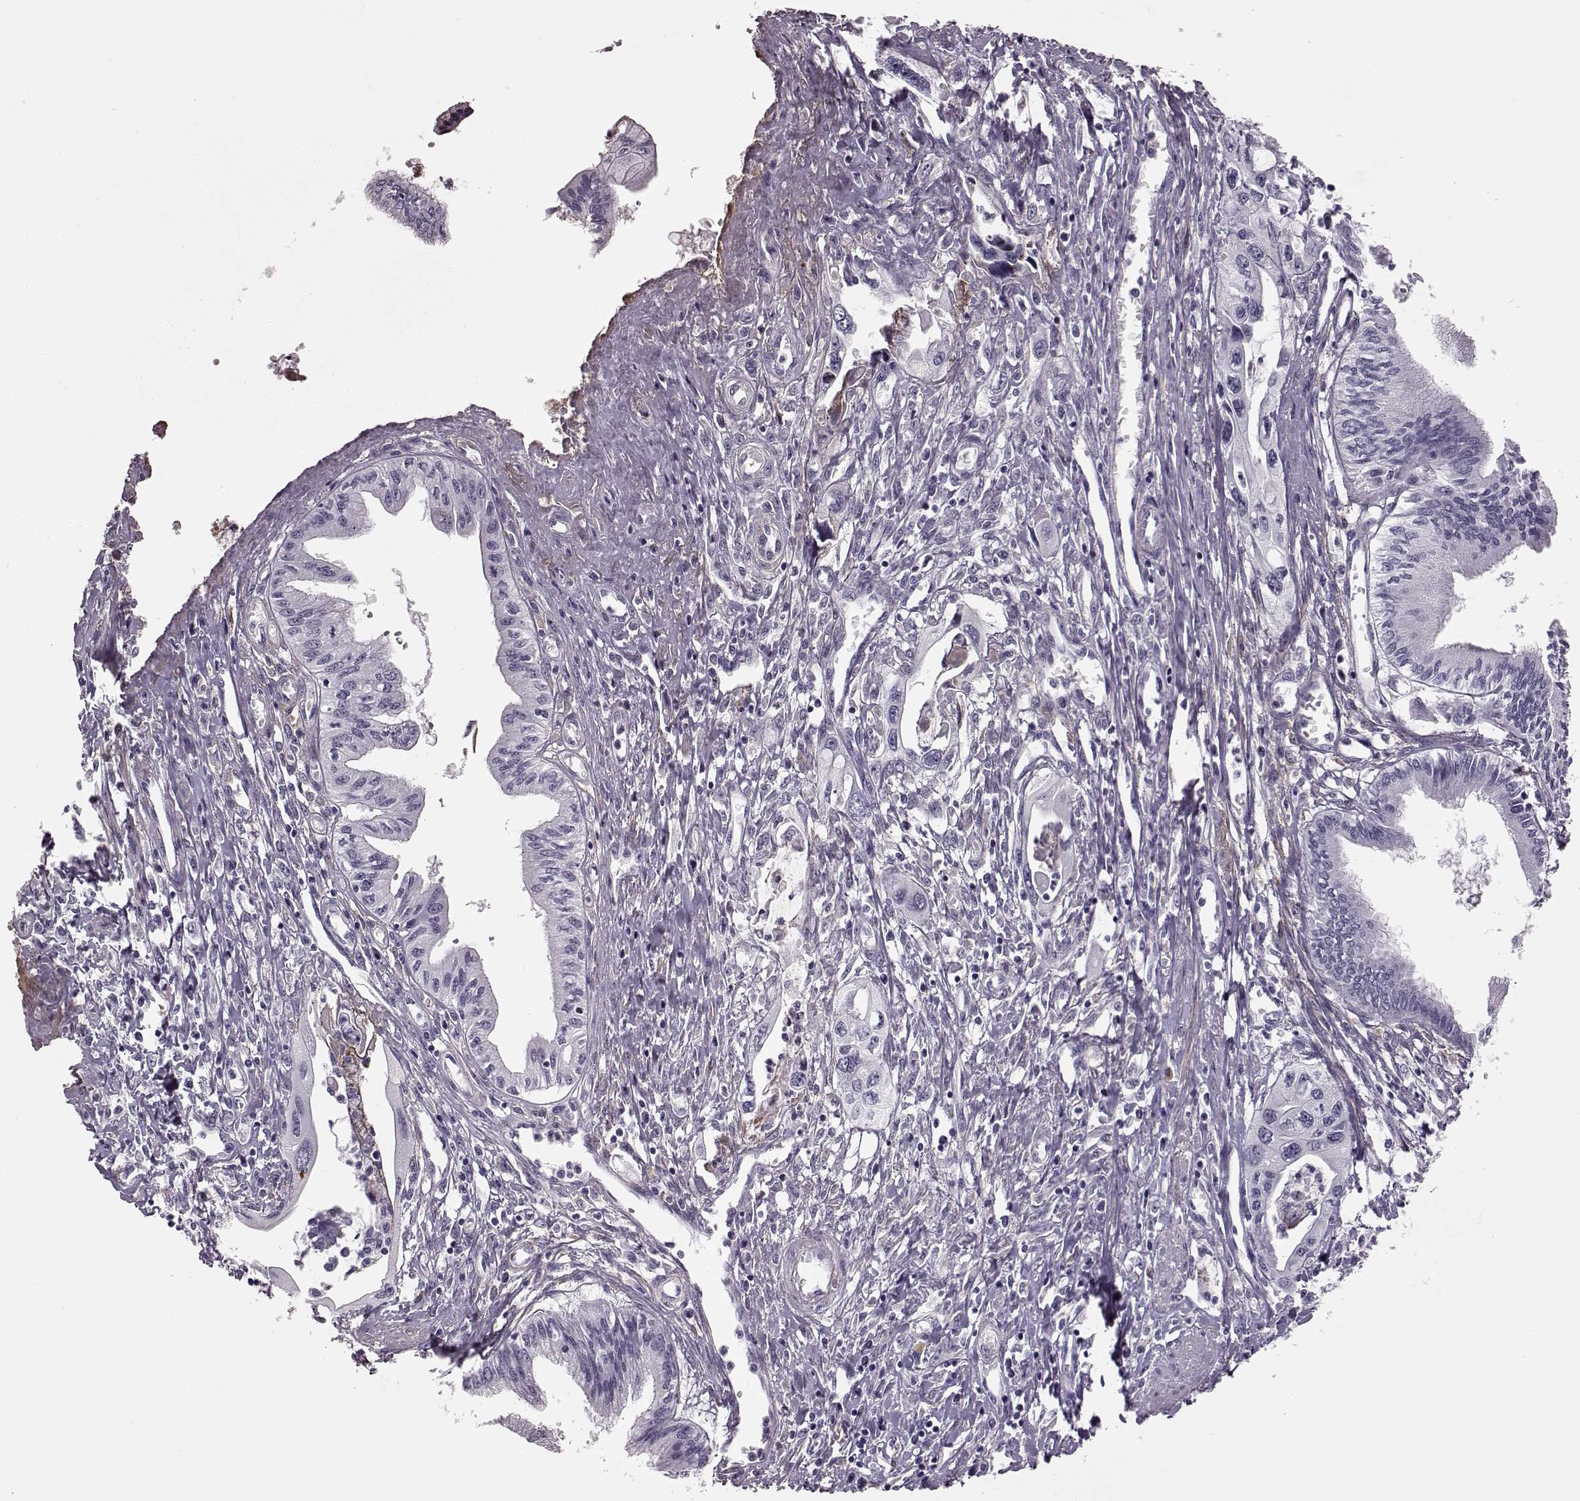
{"staining": {"intensity": "negative", "quantity": "none", "location": "none"}, "tissue": "pancreatic cancer", "cell_type": "Tumor cells", "image_type": "cancer", "snomed": [{"axis": "morphology", "description": "Adenocarcinoma, NOS"}, {"axis": "topography", "description": "Pancreas"}], "caption": "Immunohistochemical staining of pancreatic cancer (adenocarcinoma) reveals no significant positivity in tumor cells. (DAB (3,3'-diaminobenzidine) IHC, high magnification).", "gene": "TRIM69", "patient": {"sex": "male", "age": 60}}